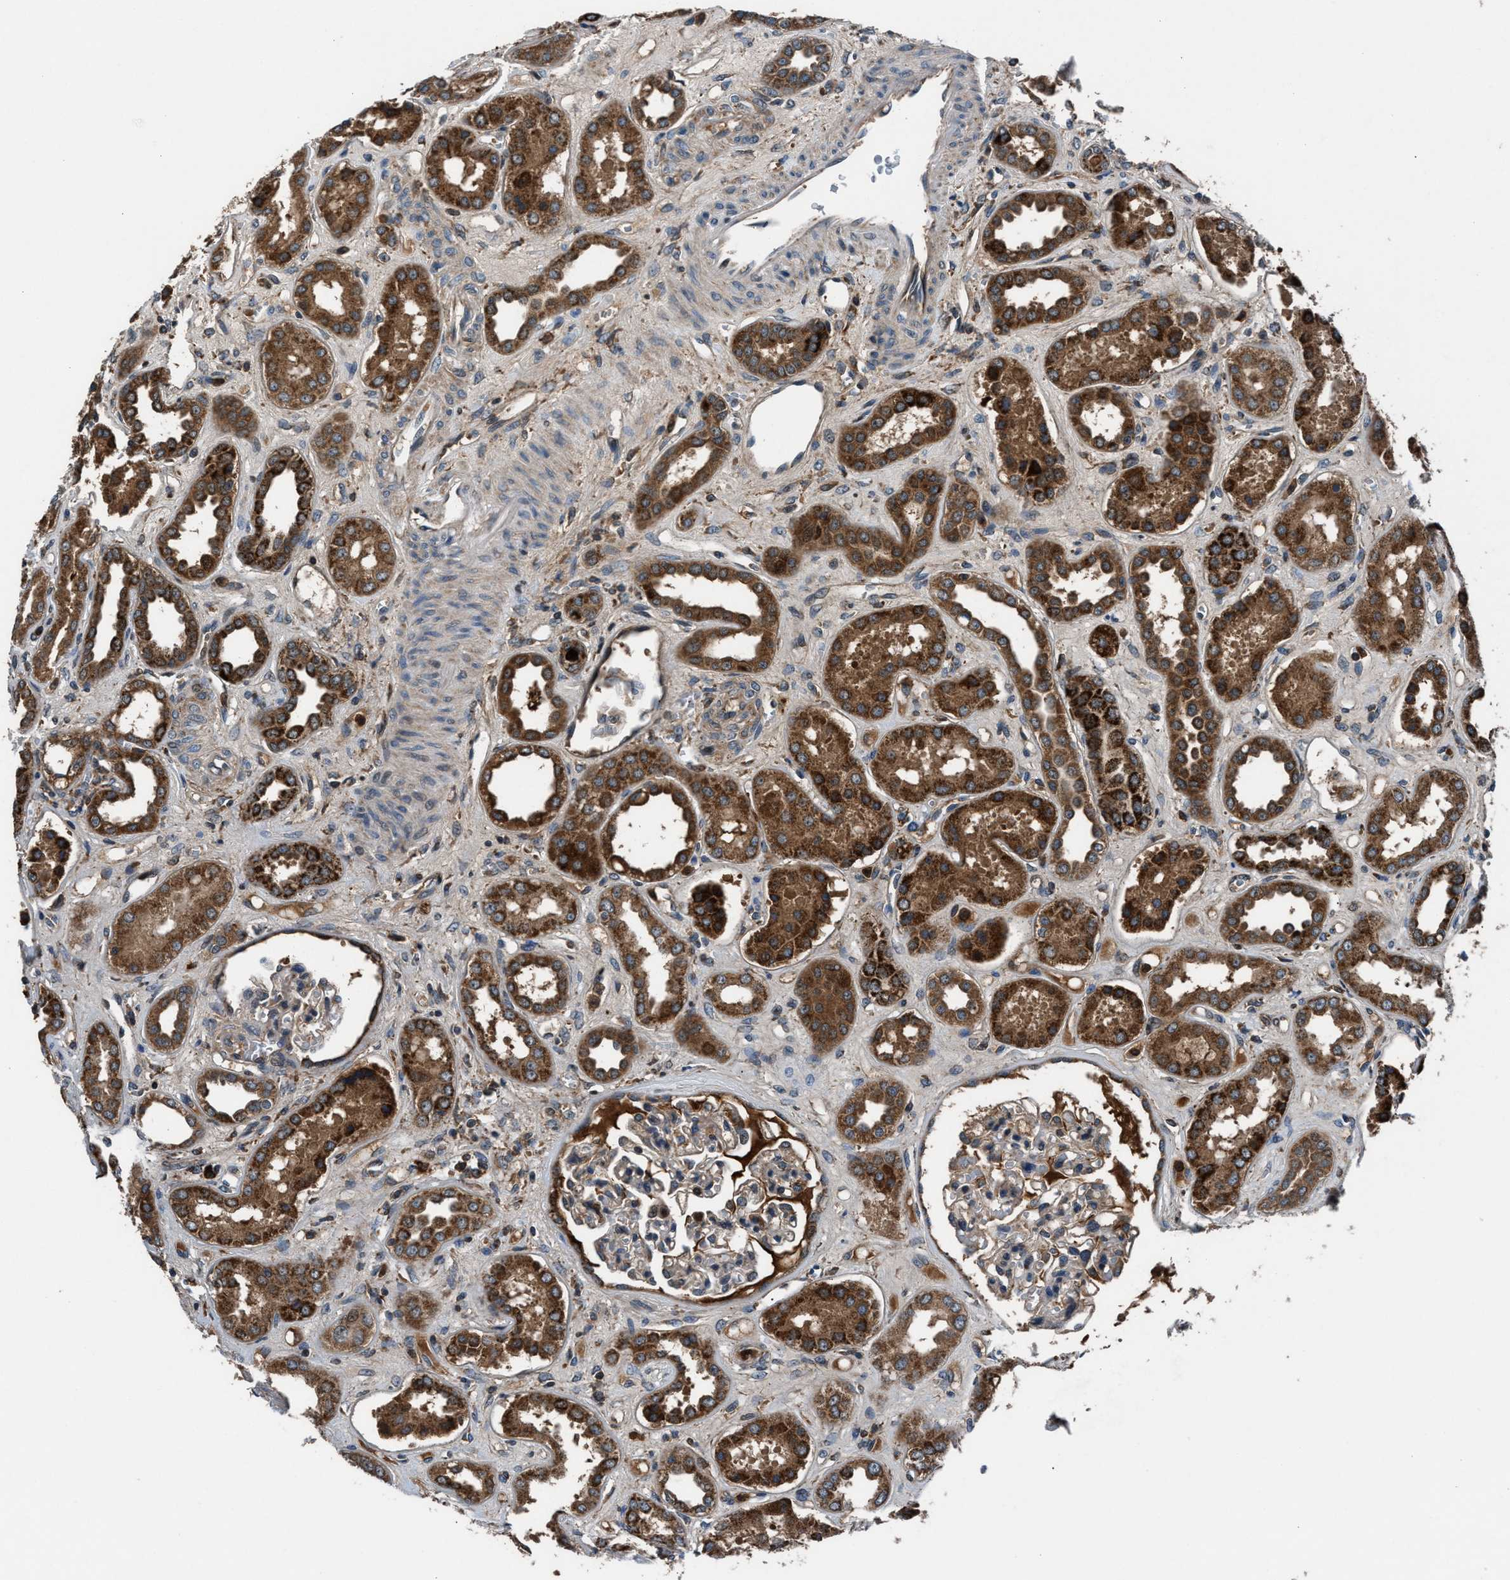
{"staining": {"intensity": "weak", "quantity": "<25%", "location": "cytoplasmic/membranous"}, "tissue": "kidney", "cell_type": "Cells in glomeruli", "image_type": "normal", "snomed": [{"axis": "morphology", "description": "Normal tissue, NOS"}, {"axis": "topography", "description": "Kidney"}], "caption": "This is a photomicrograph of immunohistochemistry staining of normal kidney, which shows no positivity in cells in glomeruli. (Brightfield microscopy of DAB immunohistochemistry (IHC) at high magnification).", "gene": "FAM221A", "patient": {"sex": "male", "age": 59}}